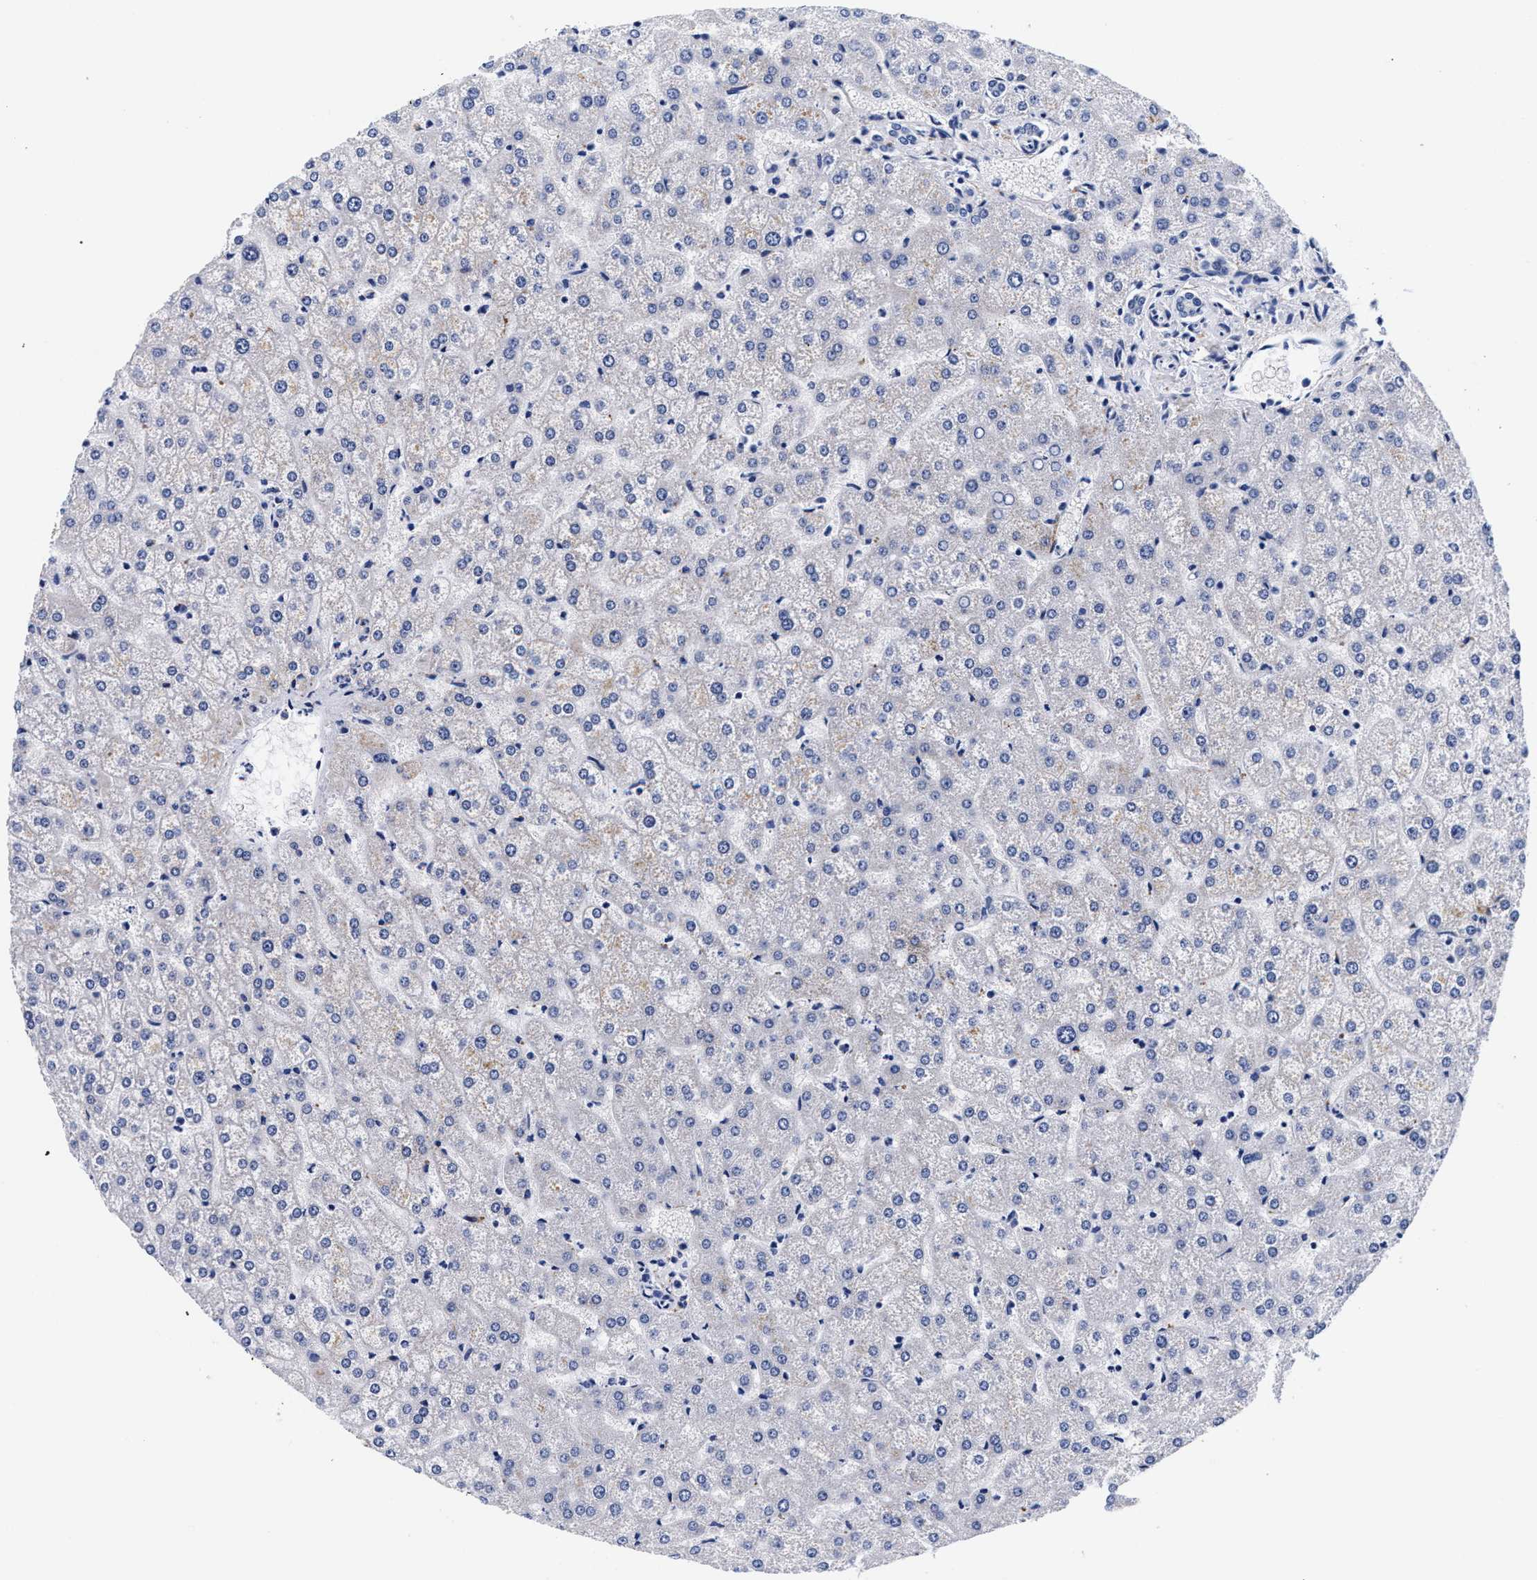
{"staining": {"intensity": "negative", "quantity": "none", "location": "none"}, "tissue": "liver", "cell_type": "Cholangiocytes", "image_type": "normal", "snomed": [{"axis": "morphology", "description": "Normal tissue, NOS"}, {"axis": "topography", "description": "Liver"}], "caption": "Micrograph shows no significant protein positivity in cholangiocytes of unremarkable liver. (DAB IHC, high magnification).", "gene": "RAB3B", "patient": {"sex": "female", "age": 32}}